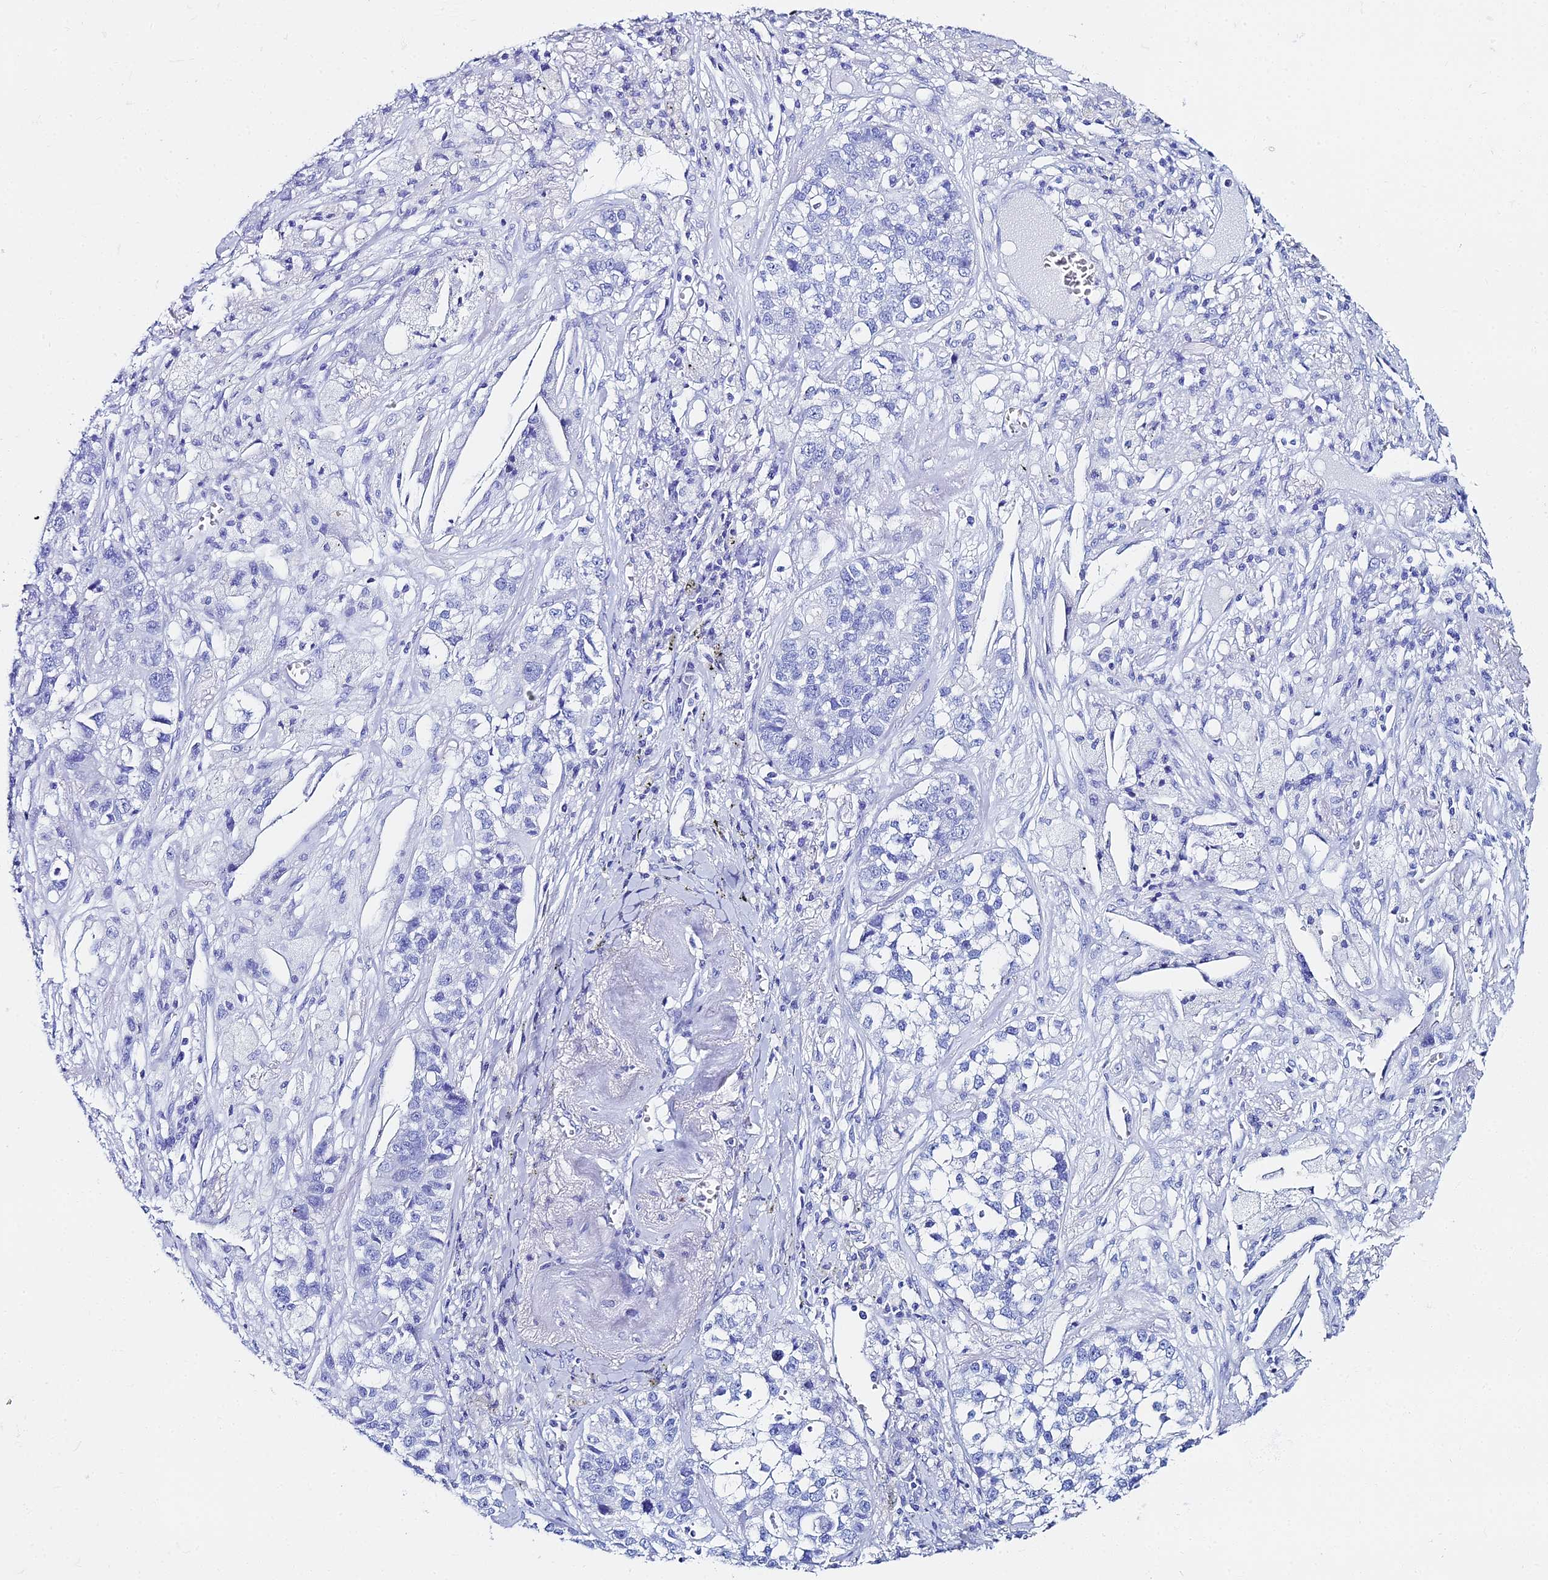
{"staining": {"intensity": "negative", "quantity": "none", "location": "none"}, "tissue": "lung cancer", "cell_type": "Tumor cells", "image_type": "cancer", "snomed": [{"axis": "morphology", "description": "Adenocarcinoma, NOS"}, {"axis": "topography", "description": "Lung"}], "caption": "This is an immunohistochemistry micrograph of lung cancer. There is no staining in tumor cells.", "gene": "HSPA1L", "patient": {"sex": "male", "age": 49}}